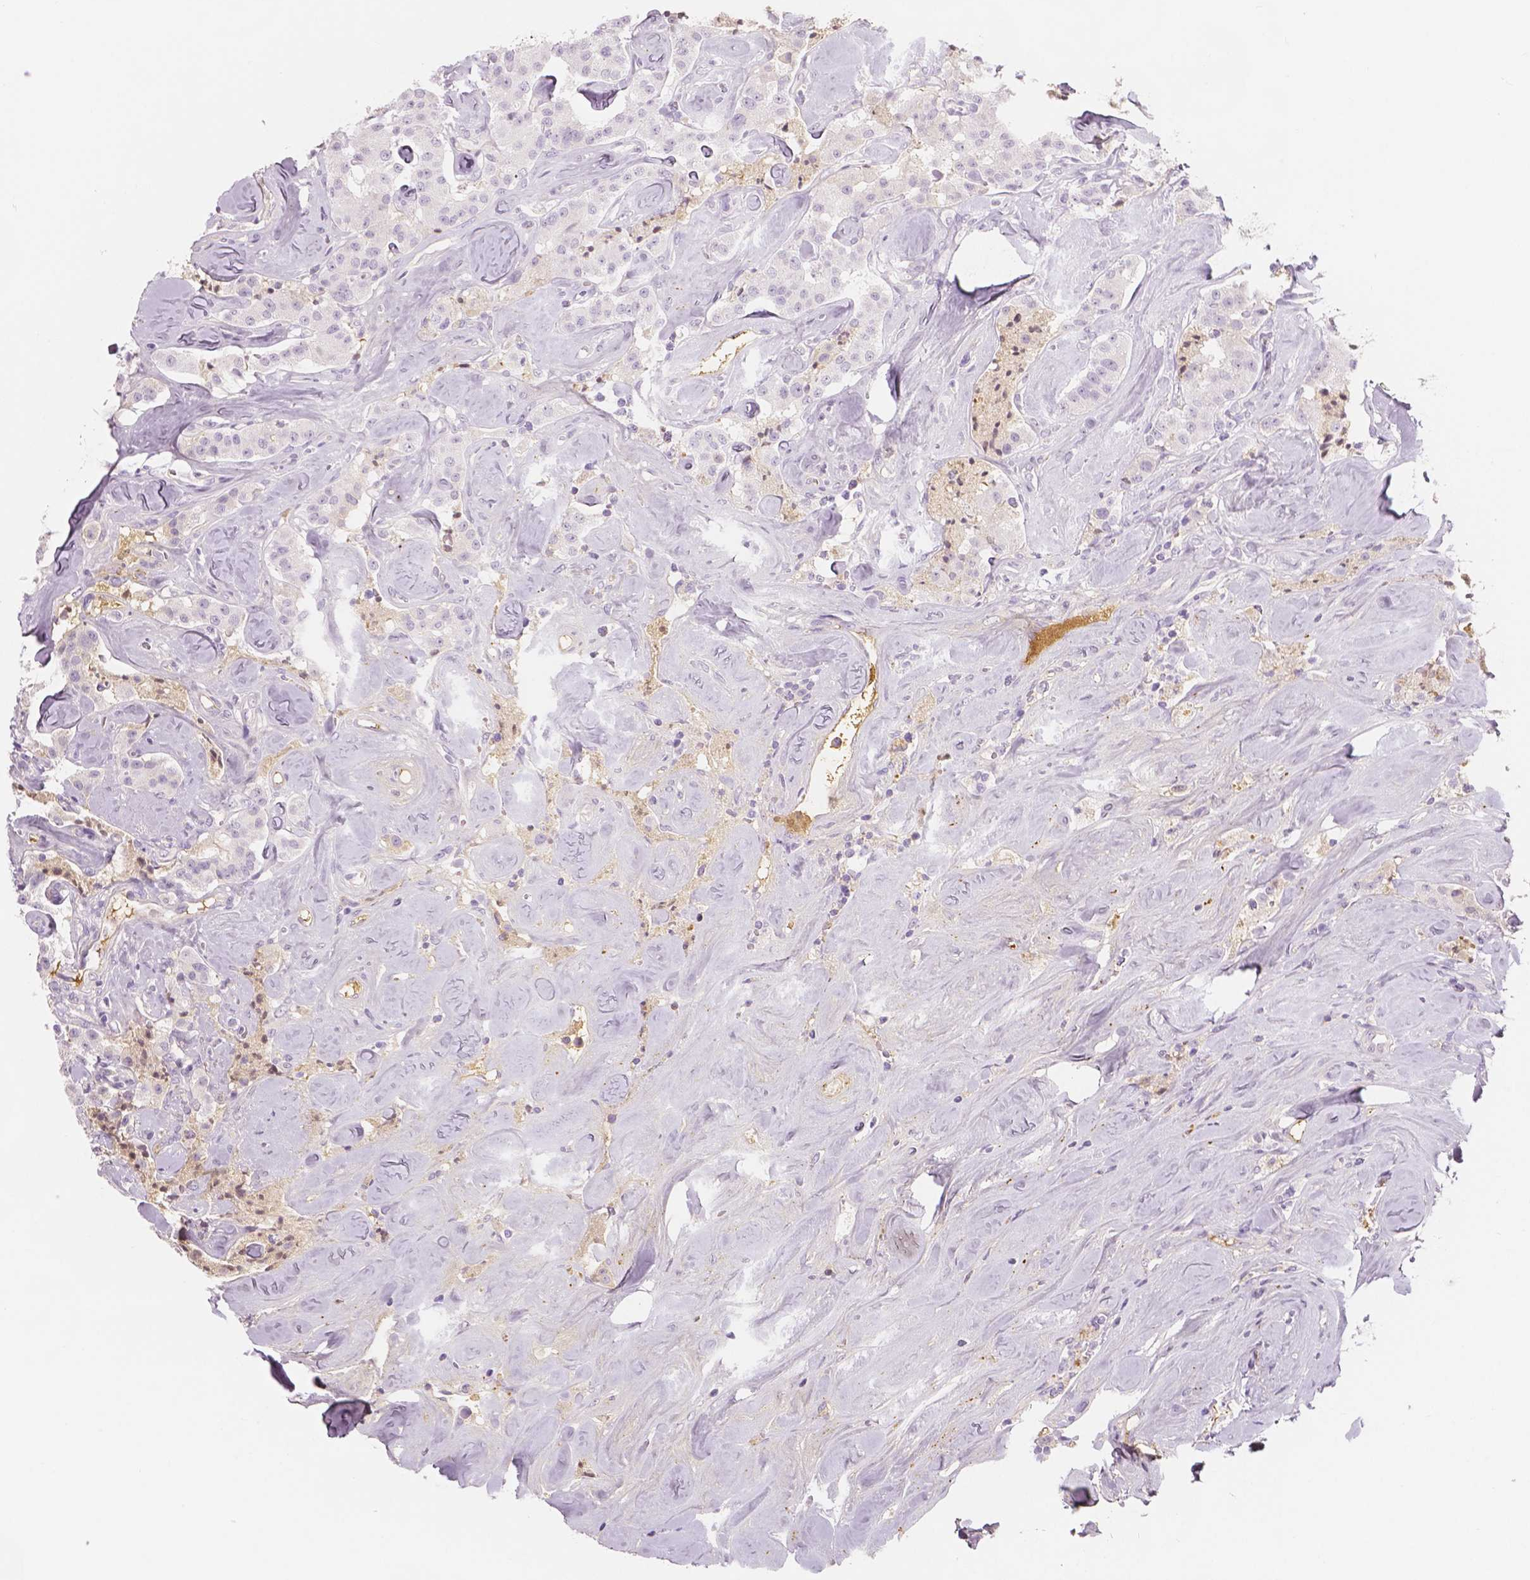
{"staining": {"intensity": "negative", "quantity": "none", "location": "none"}, "tissue": "carcinoid", "cell_type": "Tumor cells", "image_type": "cancer", "snomed": [{"axis": "morphology", "description": "Carcinoid, malignant, NOS"}, {"axis": "topography", "description": "Pancreas"}], "caption": "Tumor cells show no significant protein expression in carcinoid (malignant). (Stains: DAB immunohistochemistry (IHC) with hematoxylin counter stain, Microscopy: brightfield microscopy at high magnification).", "gene": "APOA4", "patient": {"sex": "male", "age": 41}}